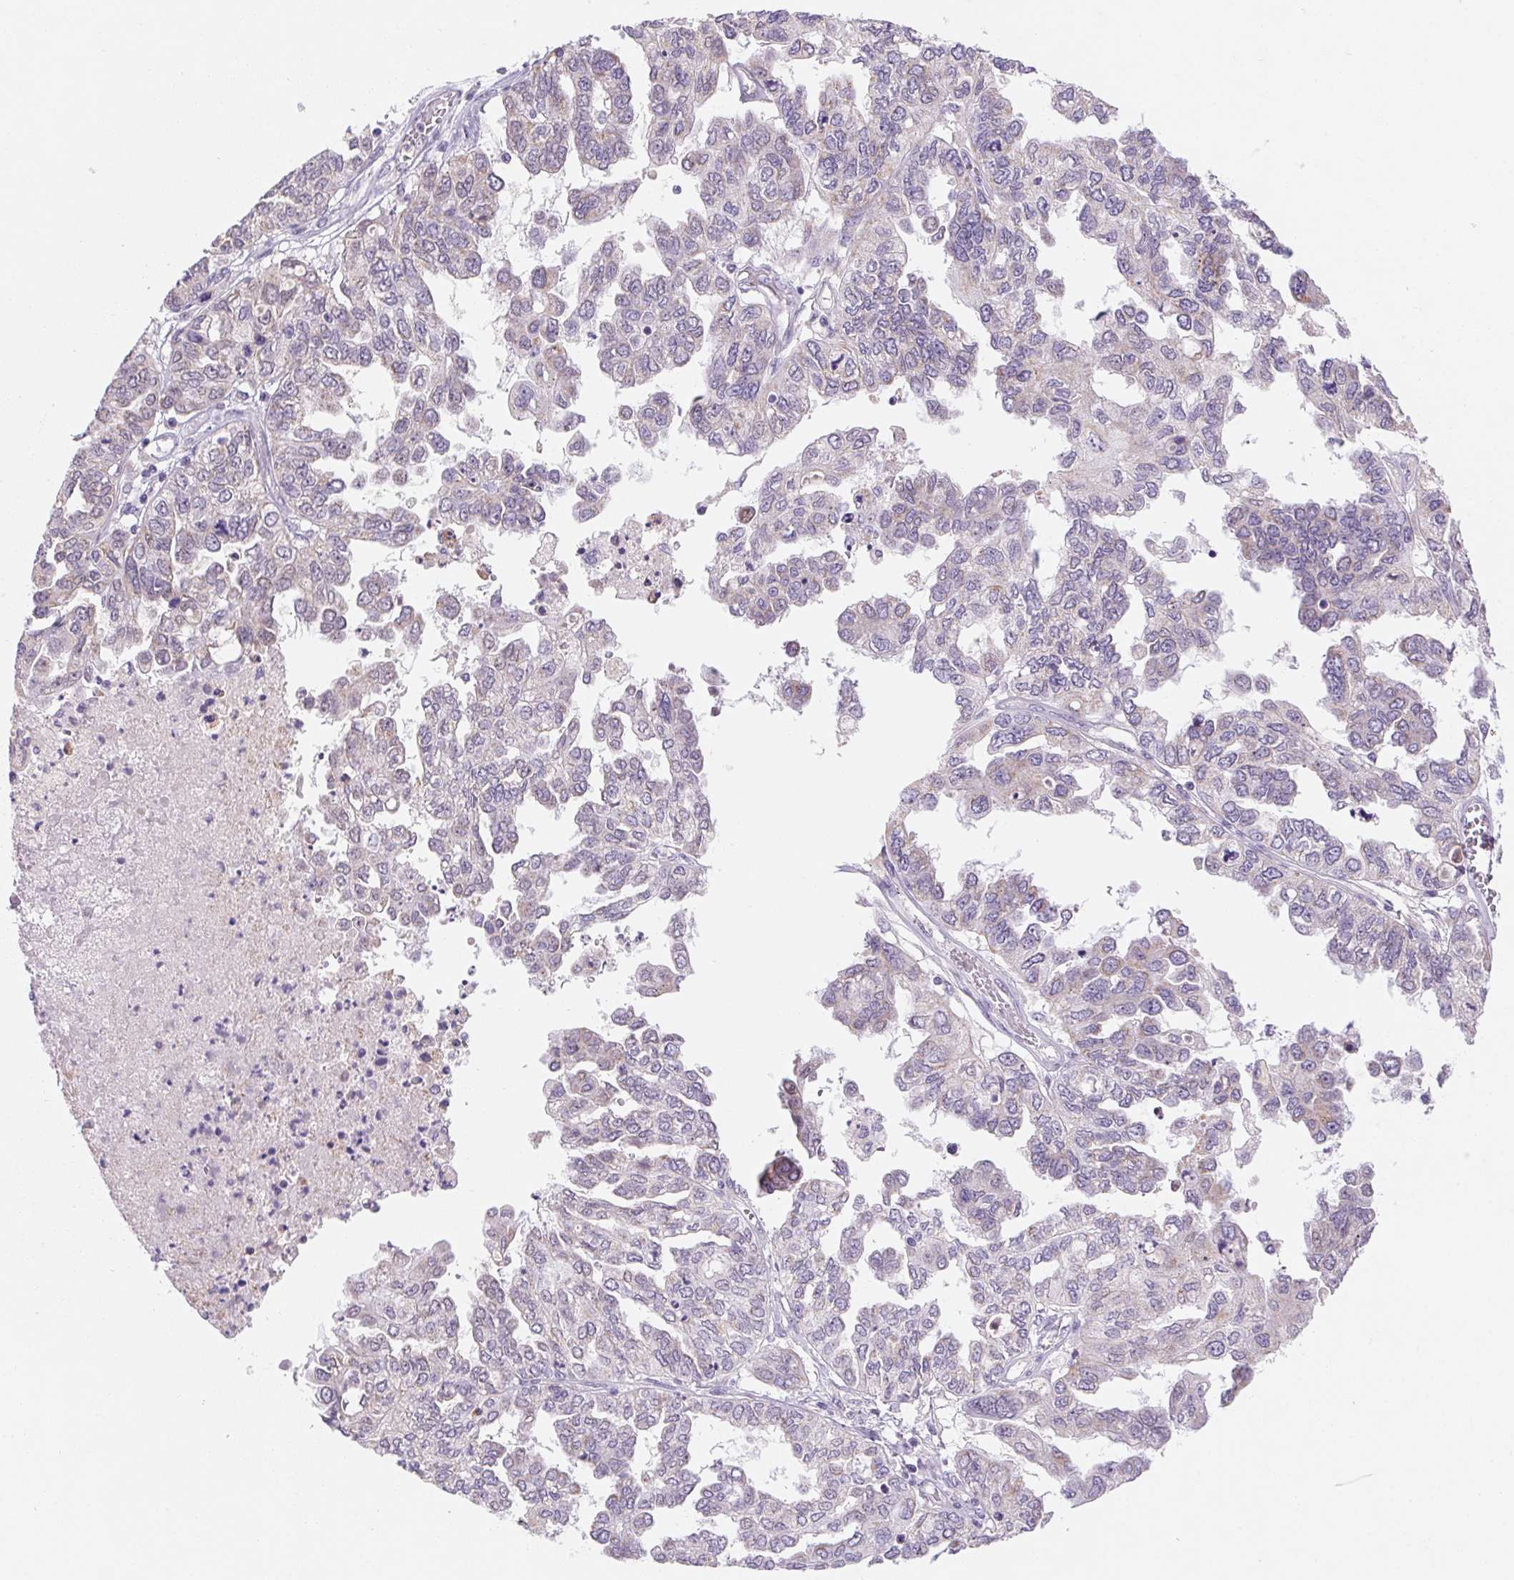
{"staining": {"intensity": "negative", "quantity": "none", "location": "none"}, "tissue": "ovarian cancer", "cell_type": "Tumor cells", "image_type": "cancer", "snomed": [{"axis": "morphology", "description": "Cystadenocarcinoma, serous, NOS"}, {"axis": "topography", "description": "Ovary"}], "caption": "Human ovarian serous cystadenocarcinoma stained for a protein using immunohistochemistry (IHC) demonstrates no staining in tumor cells.", "gene": "DPPA5", "patient": {"sex": "female", "age": 53}}